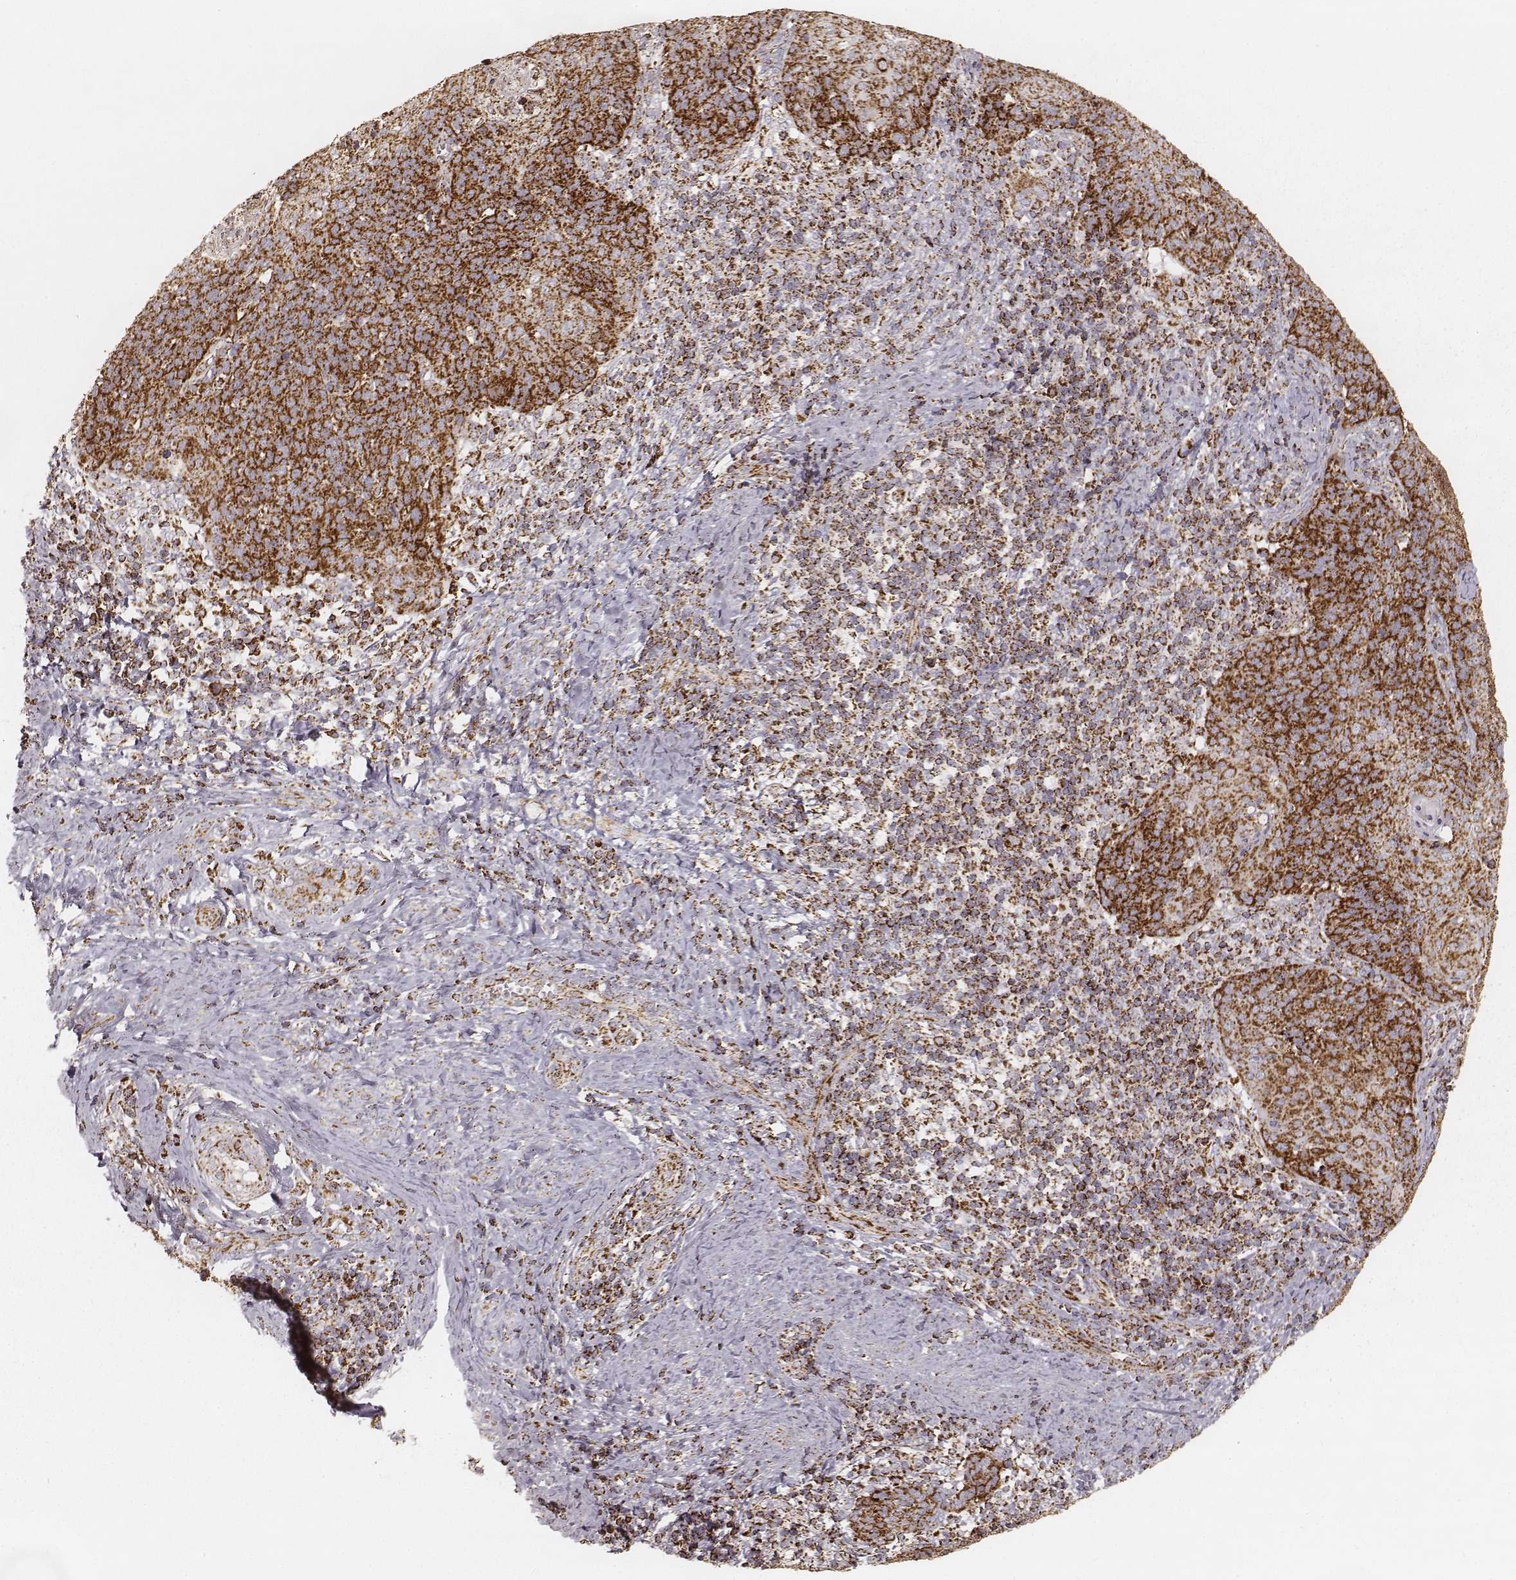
{"staining": {"intensity": "strong", "quantity": ">75%", "location": "cytoplasmic/membranous"}, "tissue": "cervical cancer", "cell_type": "Tumor cells", "image_type": "cancer", "snomed": [{"axis": "morphology", "description": "Normal tissue, NOS"}, {"axis": "morphology", "description": "Squamous cell carcinoma, NOS"}, {"axis": "topography", "description": "Cervix"}], "caption": "The photomicrograph exhibits a brown stain indicating the presence of a protein in the cytoplasmic/membranous of tumor cells in cervical squamous cell carcinoma.", "gene": "CS", "patient": {"sex": "female", "age": 39}}